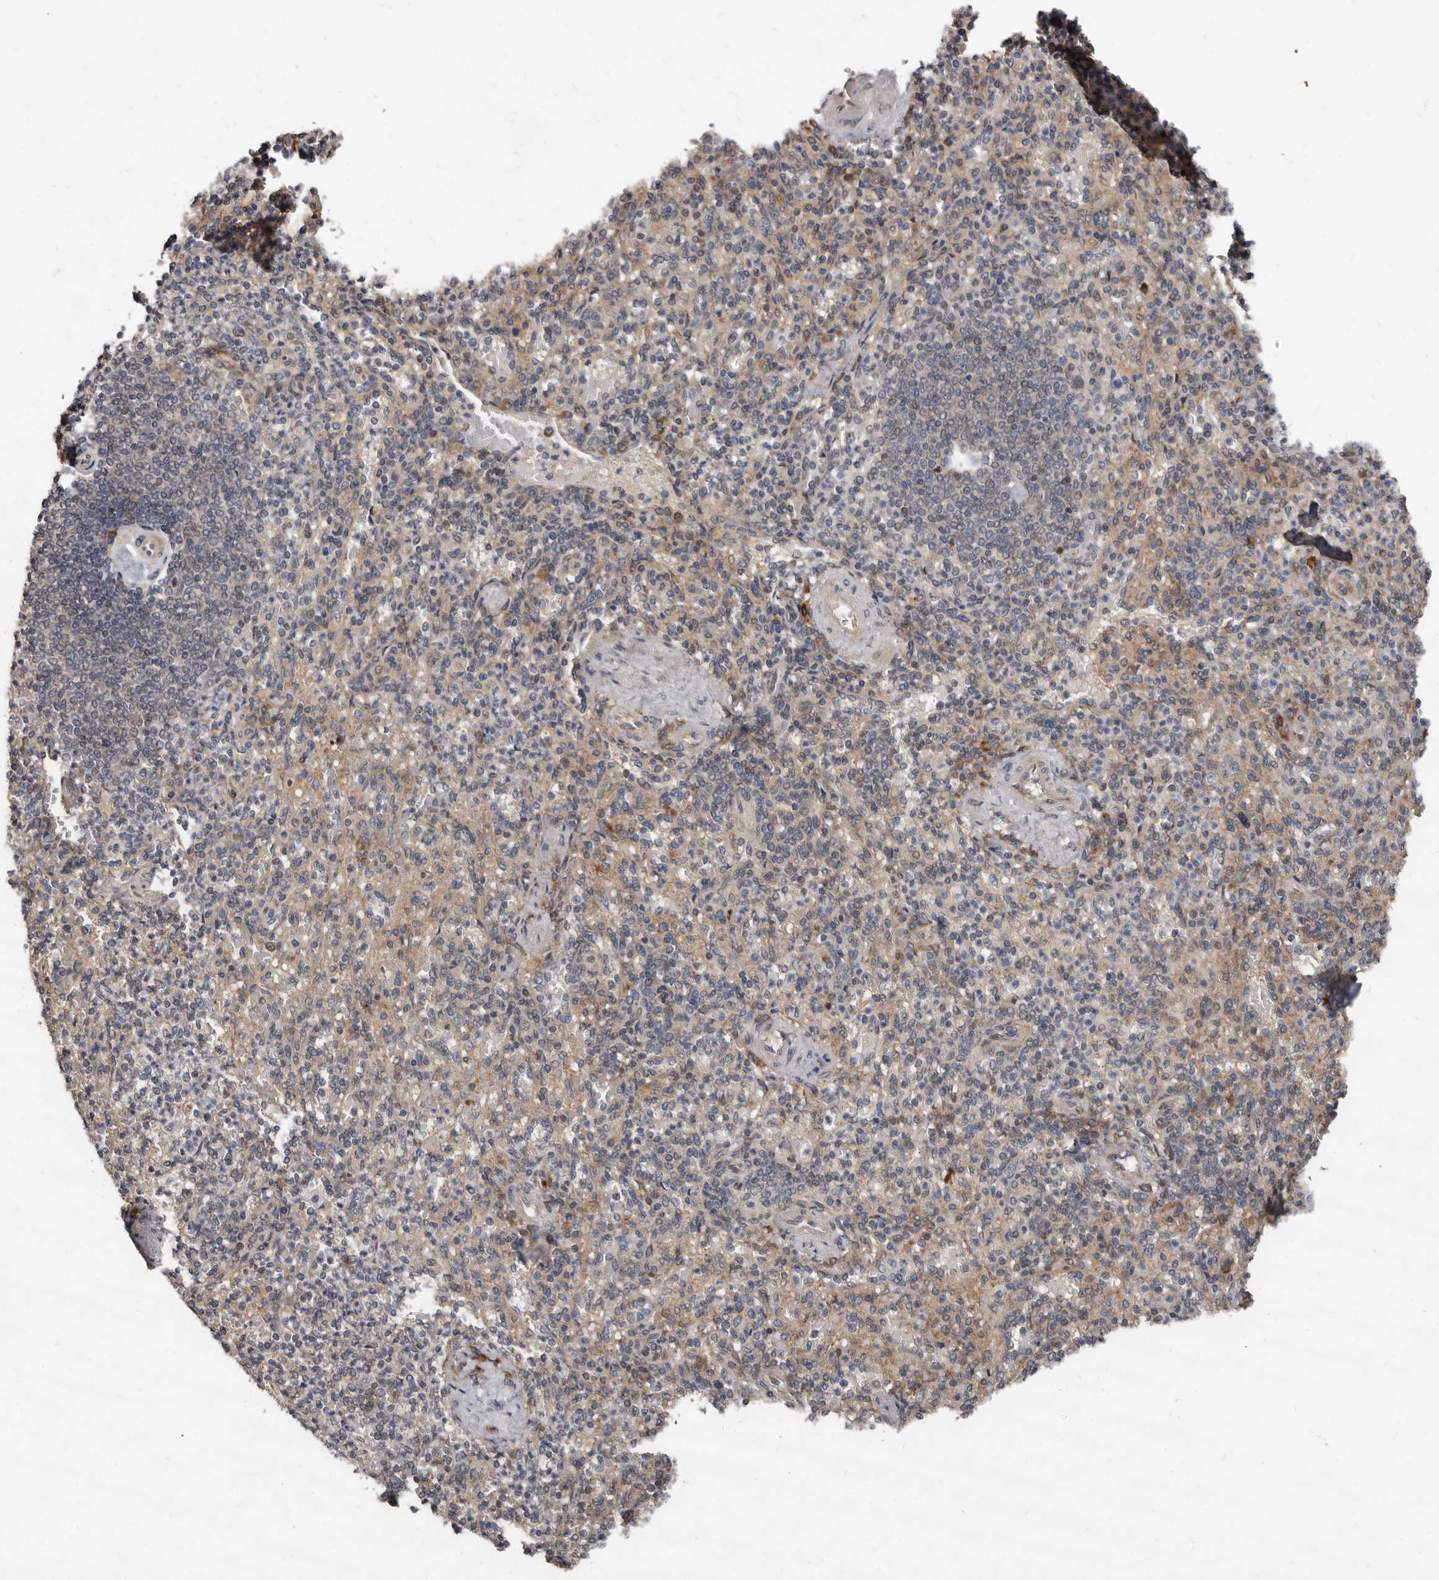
{"staining": {"intensity": "moderate", "quantity": "<25%", "location": "cytoplasmic/membranous"}, "tissue": "spleen", "cell_type": "Cells in red pulp", "image_type": "normal", "snomed": [{"axis": "morphology", "description": "Normal tissue, NOS"}, {"axis": "topography", "description": "Spleen"}], "caption": "Cells in red pulp display low levels of moderate cytoplasmic/membranous positivity in about <25% of cells in normal human spleen.", "gene": "WEE2", "patient": {"sex": "female", "age": 74}}